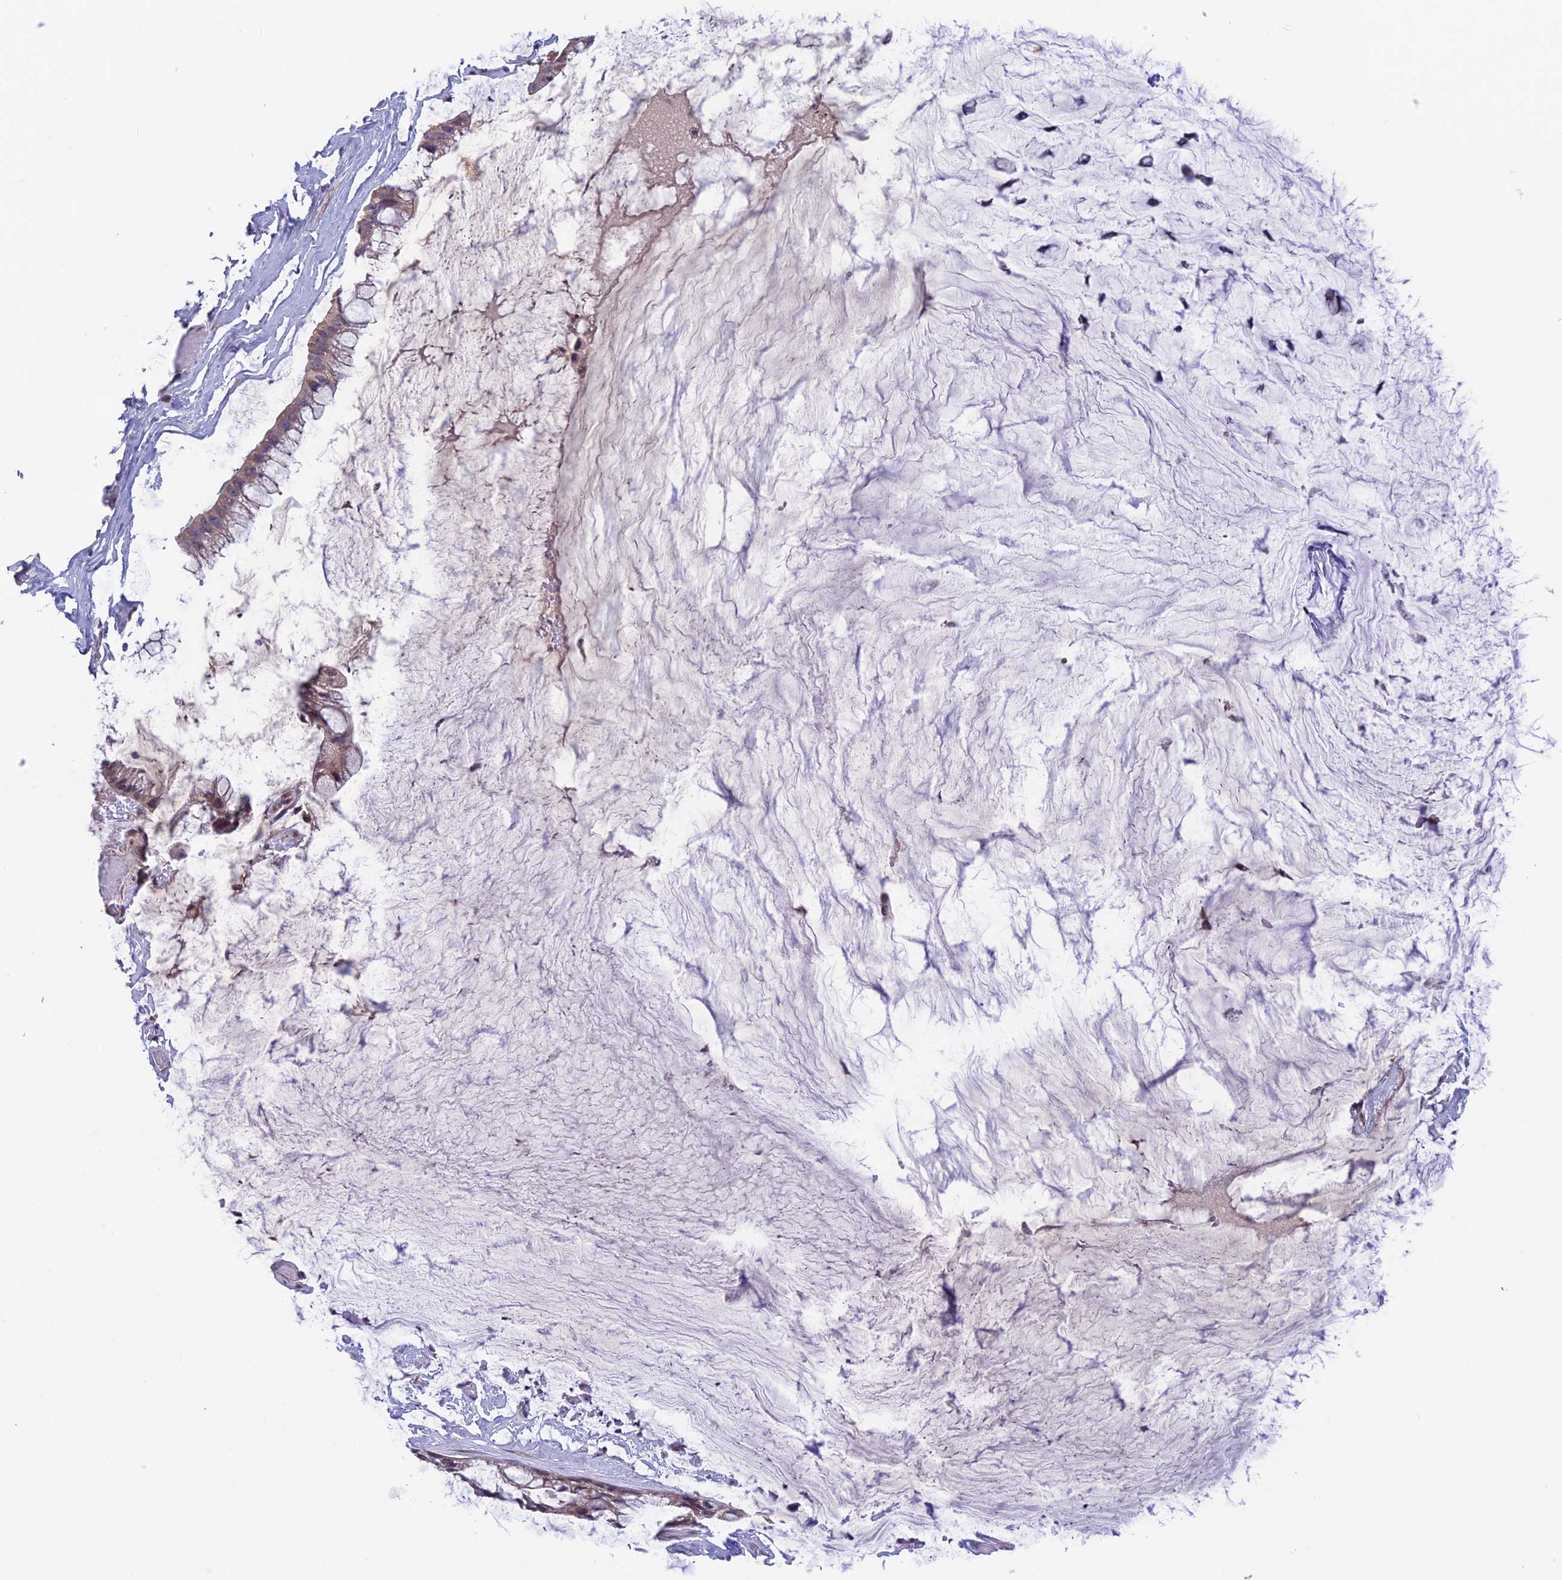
{"staining": {"intensity": "weak", "quantity": "25%-75%", "location": "cytoplasmic/membranous"}, "tissue": "ovarian cancer", "cell_type": "Tumor cells", "image_type": "cancer", "snomed": [{"axis": "morphology", "description": "Cystadenocarcinoma, mucinous, NOS"}, {"axis": "topography", "description": "Ovary"}], "caption": "The immunohistochemical stain highlights weak cytoplasmic/membranous expression in tumor cells of ovarian cancer tissue.", "gene": "MAST2", "patient": {"sex": "female", "age": 39}}